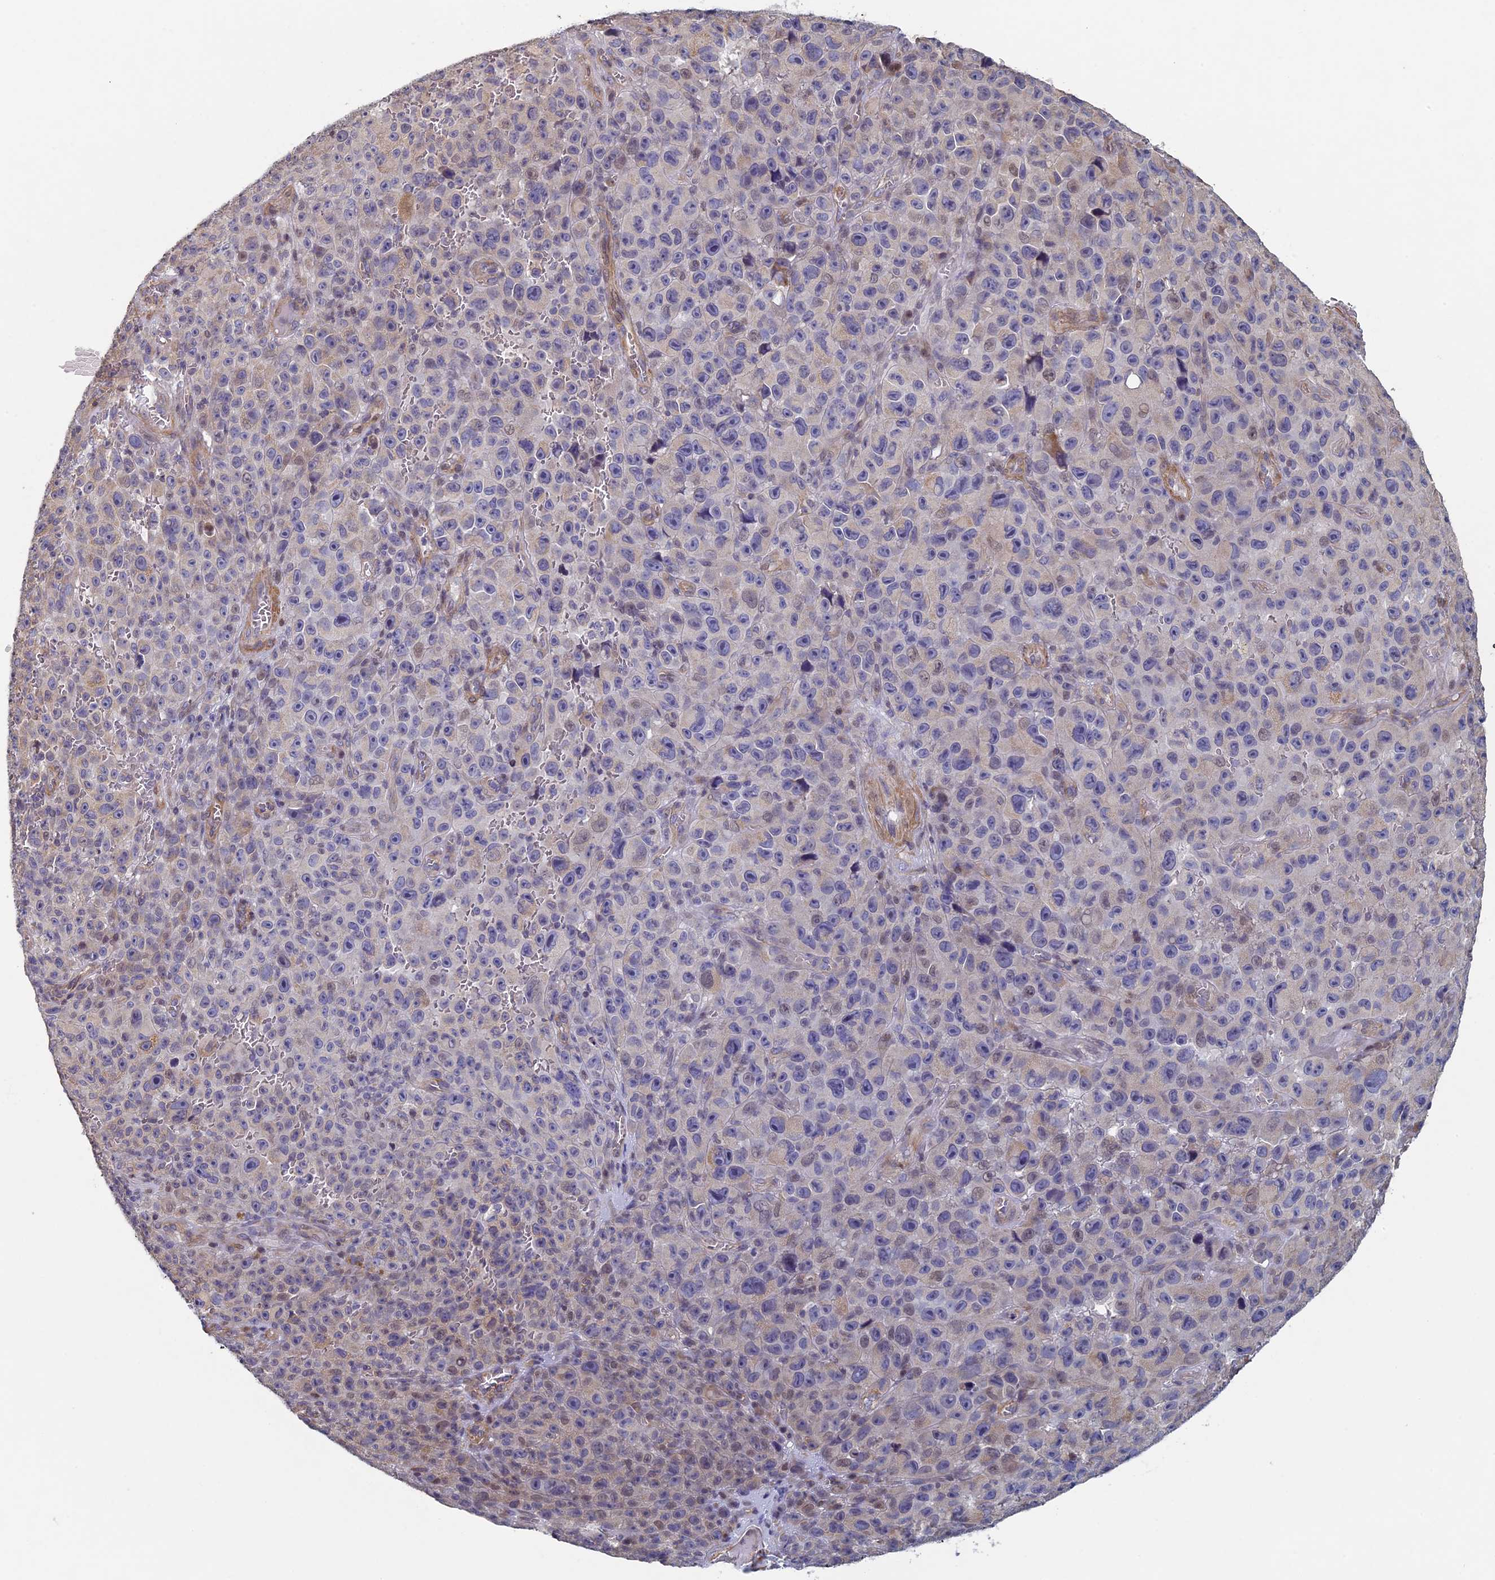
{"staining": {"intensity": "negative", "quantity": "none", "location": "none"}, "tissue": "melanoma", "cell_type": "Tumor cells", "image_type": "cancer", "snomed": [{"axis": "morphology", "description": "Malignant melanoma, NOS"}, {"axis": "topography", "description": "Skin"}], "caption": "There is no significant expression in tumor cells of malignant melanoma.", "gene": "DIXDC1", "patient": {"sex": "female", "age": 82}}